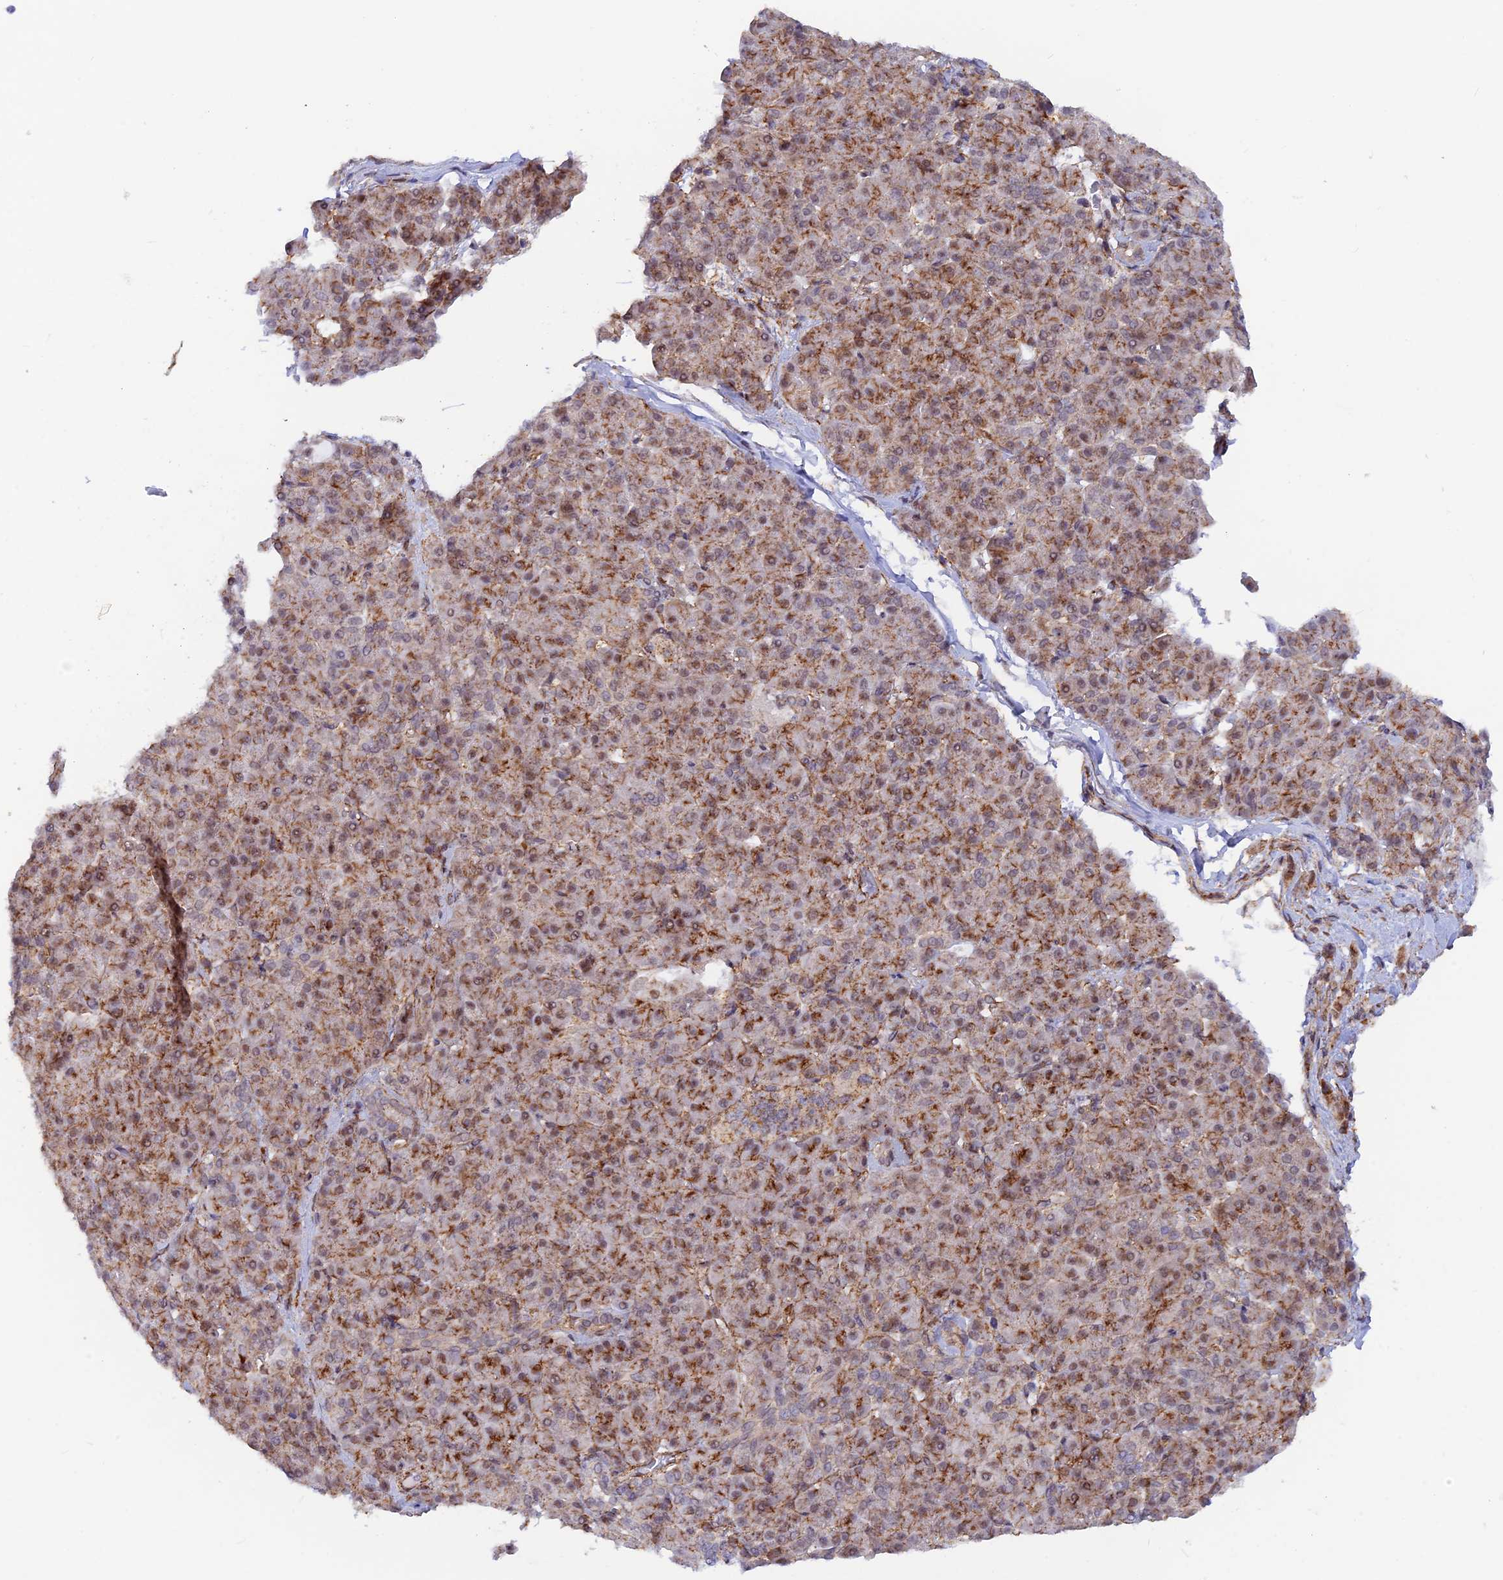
{"staining": {"intensity": "moderate", "quantity": ">75%", "location": "nuclear"}, "tissue": "pancreatic cancer", "cell_type": "Tumor cells", "image_type": "cancer", "snomed": [{"axis": "morphology", "description": "Normal tissue, NOS"}, {"axis": "morphology", "description": "Adenocarcinoma, NOS"}, {"axis": "topography", "description": "Pancreas"}], "caption": "Immunohistochemistry (IHC) of human pancreatic adenocarcinoma reveals medium levels of moderate nuclear positivity in approximately >75% of tumor cells.", "gene": "VSTM2L", "patient": {"sex": "female", "age": 64}}